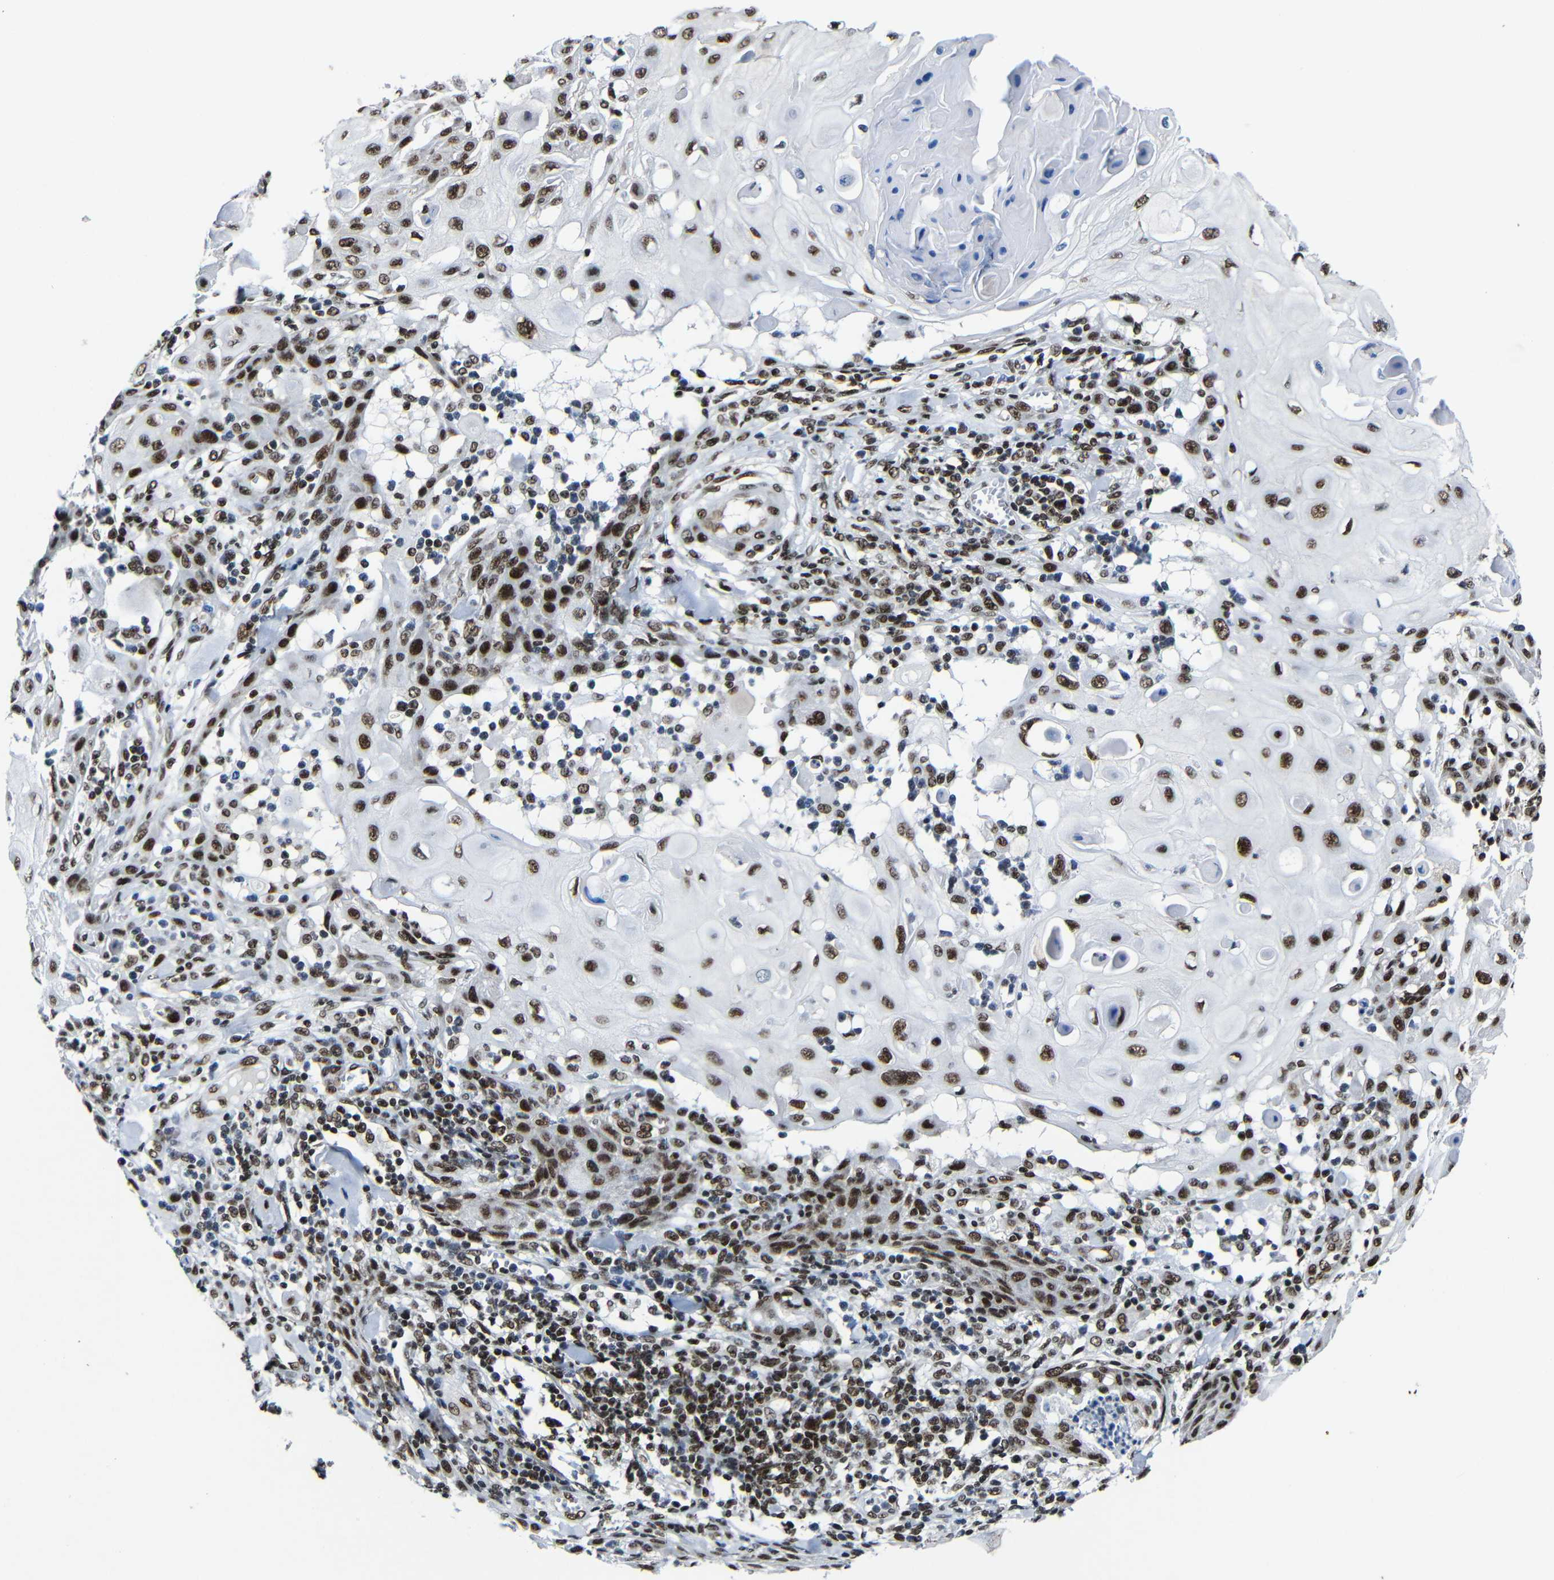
{"staining": {"intensity": "strong", "quantity": ">75%", "location": "nuclear"}, "tissue": "skin cancer", "cell_type": "Tumor cells", "image_type": "cancer", "snomed": [{"axis": "morphology", "description": "Squamous cell carcinoma, NOS"}, {"axis": "topography", "description": "Skin"}], "caption": "Tumor cells demonstrate high levels of strong nuclear expression in approximately >75% of cells in skin squamous cell carcinoma.", "gene": "PTBP1", "patient": {"sex": "male", "age": 24}}